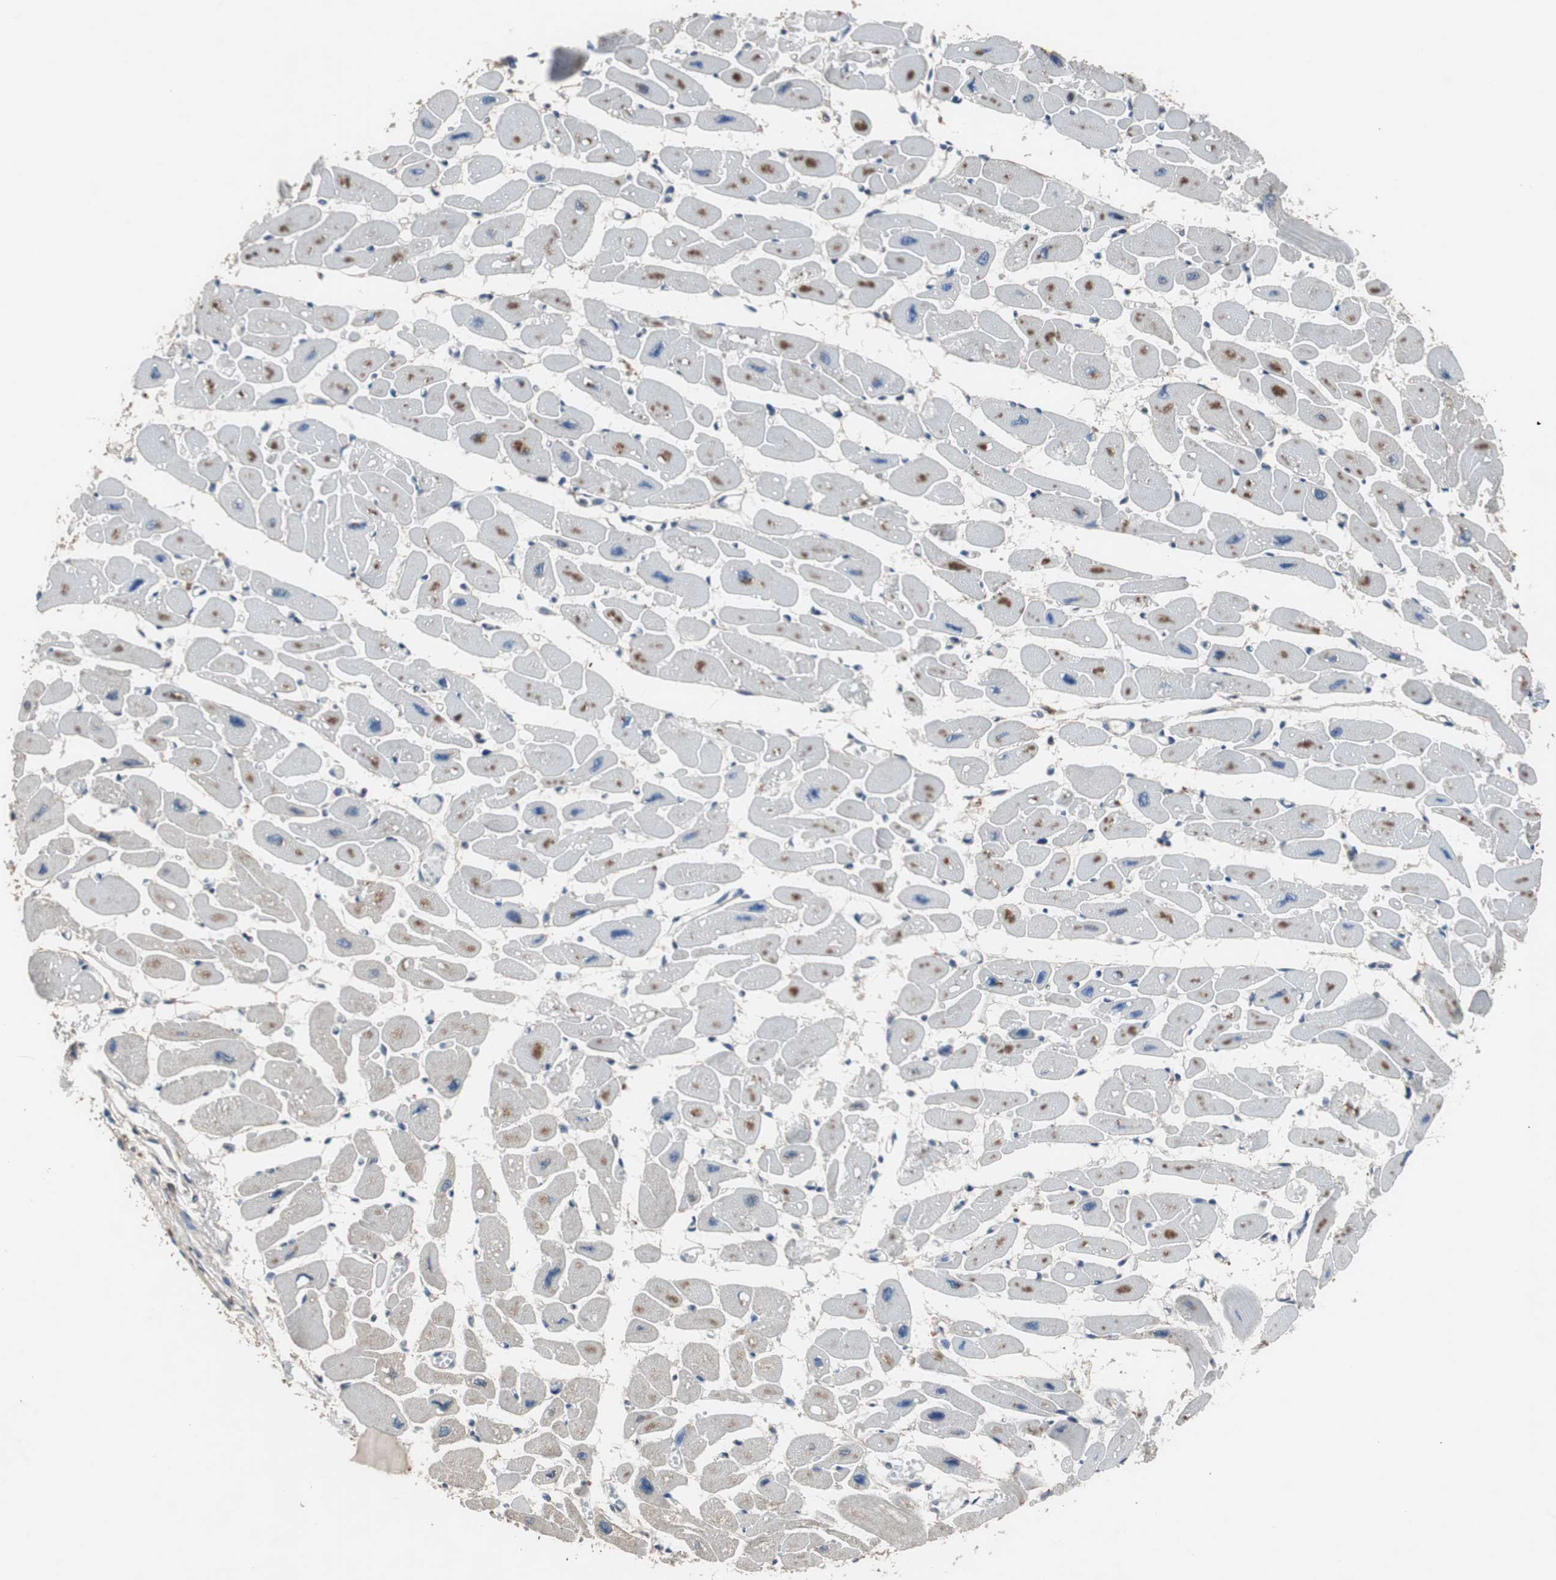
{"staining": {"intensity": "moderate", "quantity": "25%-75%", "location": "cytoplasmic/membranous"}, "tissue": "heart muscle", "cell_type": "Cardiomyocytes", "image_type": "normal", "snomed": [{"axis": "morphology", "description": "Normal tissue, NOS"}, {"axis": "topography", "description": "Heart"}], "caption": "This image exhibits immunohistochemistry staining of benign heart muscle, with medium moderate cytoplasmic/membranous staining in approximately 25%-75% of cardiomyocytes.", "gene": "USP10", "patient": {"sex": "female", "age": 54}}